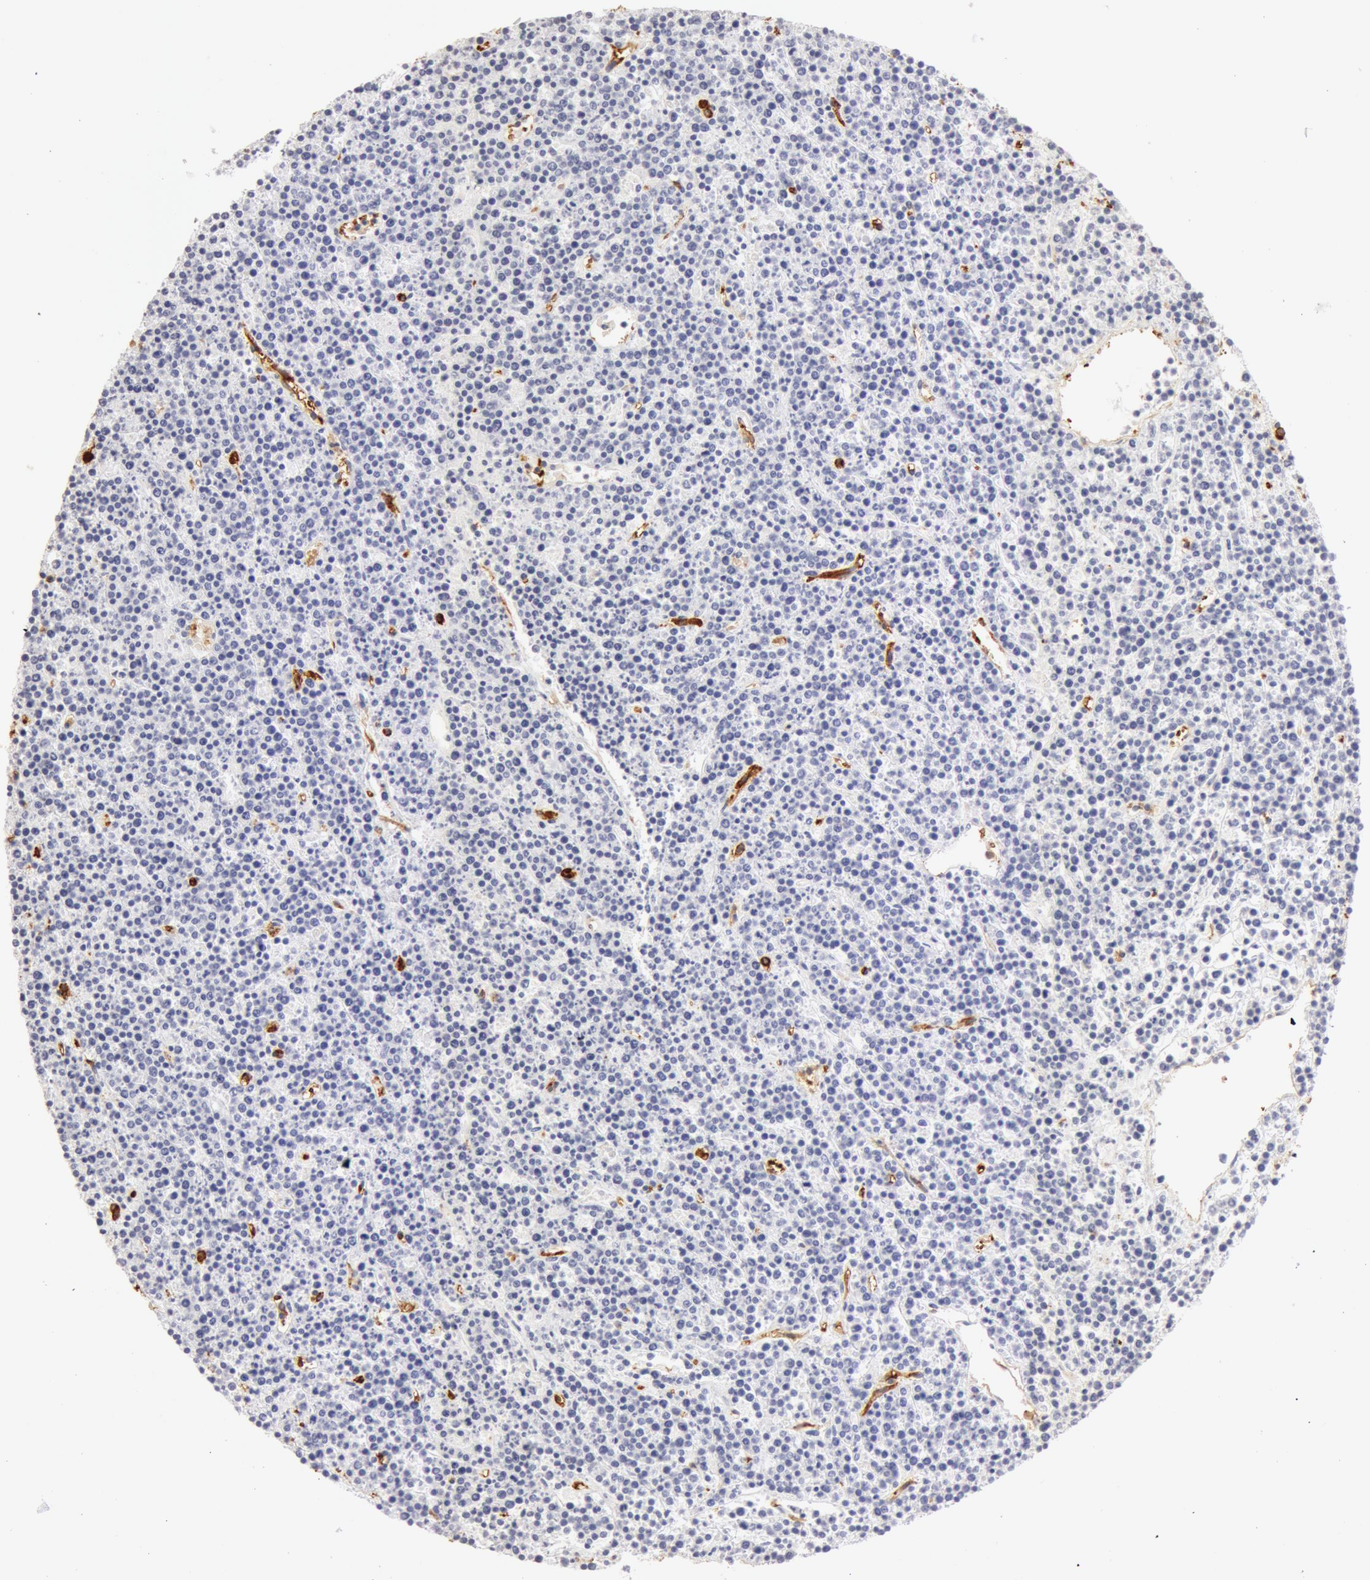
{"staining": {"intensity": "negative", "quantity": "none", "location": "none"}, "tissue": "lymphoma", "cell_type": "Tumor cells", "image_type": "cancer", "snomed": [{"axis": "morphology", "description": "Malignant lymphoma, non-Hodgkin's type, High grade"}, {"axis": "topography", "description": "Ovary"}], "caption": "Human lymphoma stained for a protein using immunohistochemistry reveals no positivity in tumor cells.", "gene": "AQP1", "patient": {"sex": "female", "age": 56}}